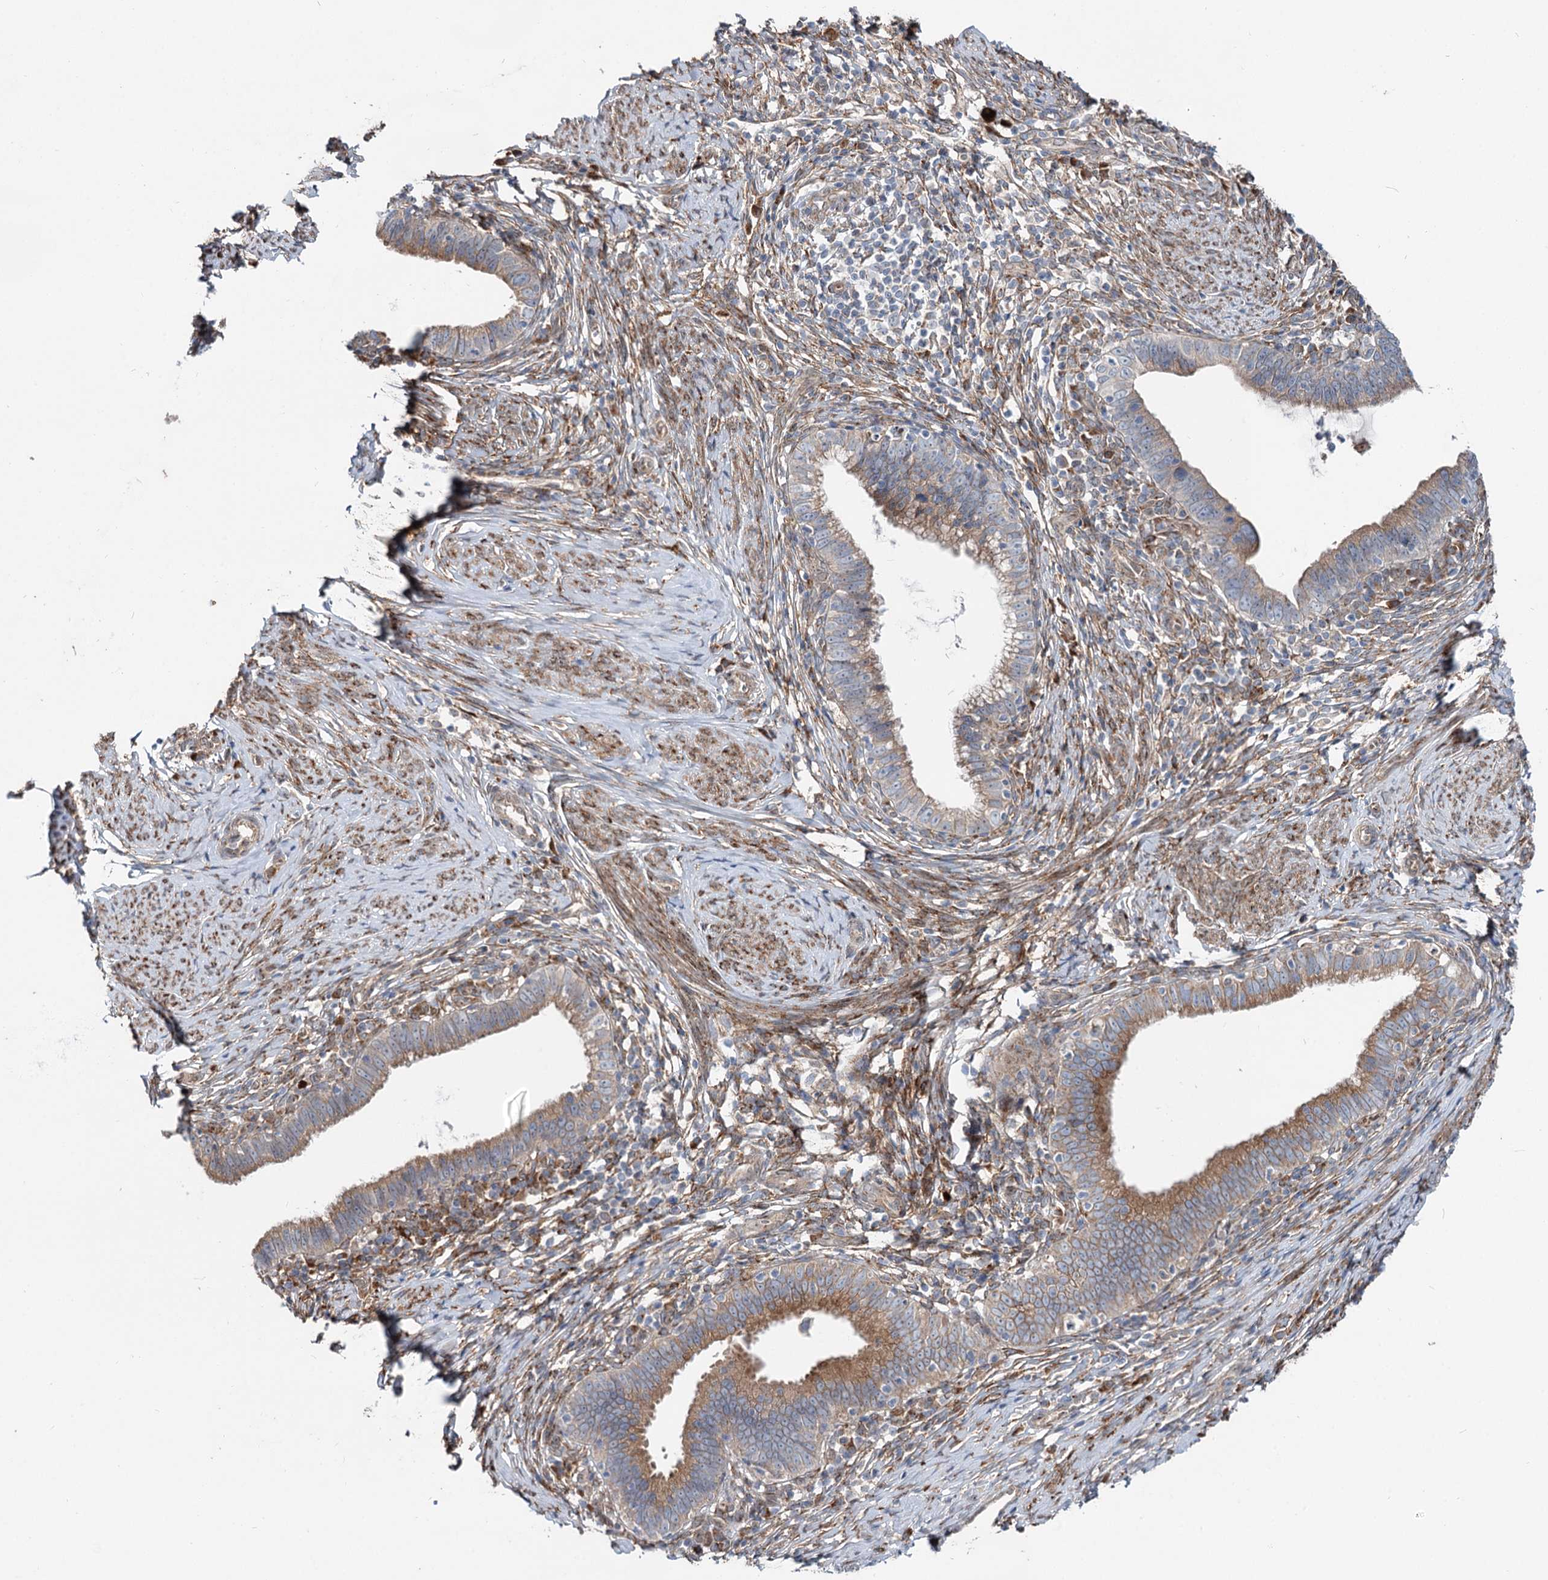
{"staining": {"intensity": "moderate", "quantity": "25%-75%", "location": "cytoplasmic/membranous"}, "tissue": "cervical cancer", "cell_type": "Tumor cells", "image_type": "cancer", "snomed": [{"axis": "morphology", "description": "Adenocarcinoma, NOS"}, {"axis": "topography", "description": "Cervix"}], "caption": "Cervical cancer (adenocarcinoma) stained for a protein (brown) displays moderate cytoplasmic/membranous positive staining in about 25%-75% of tumor cells.", "gene": "SPART", "patient": {"sex": "female", "age": 36}}